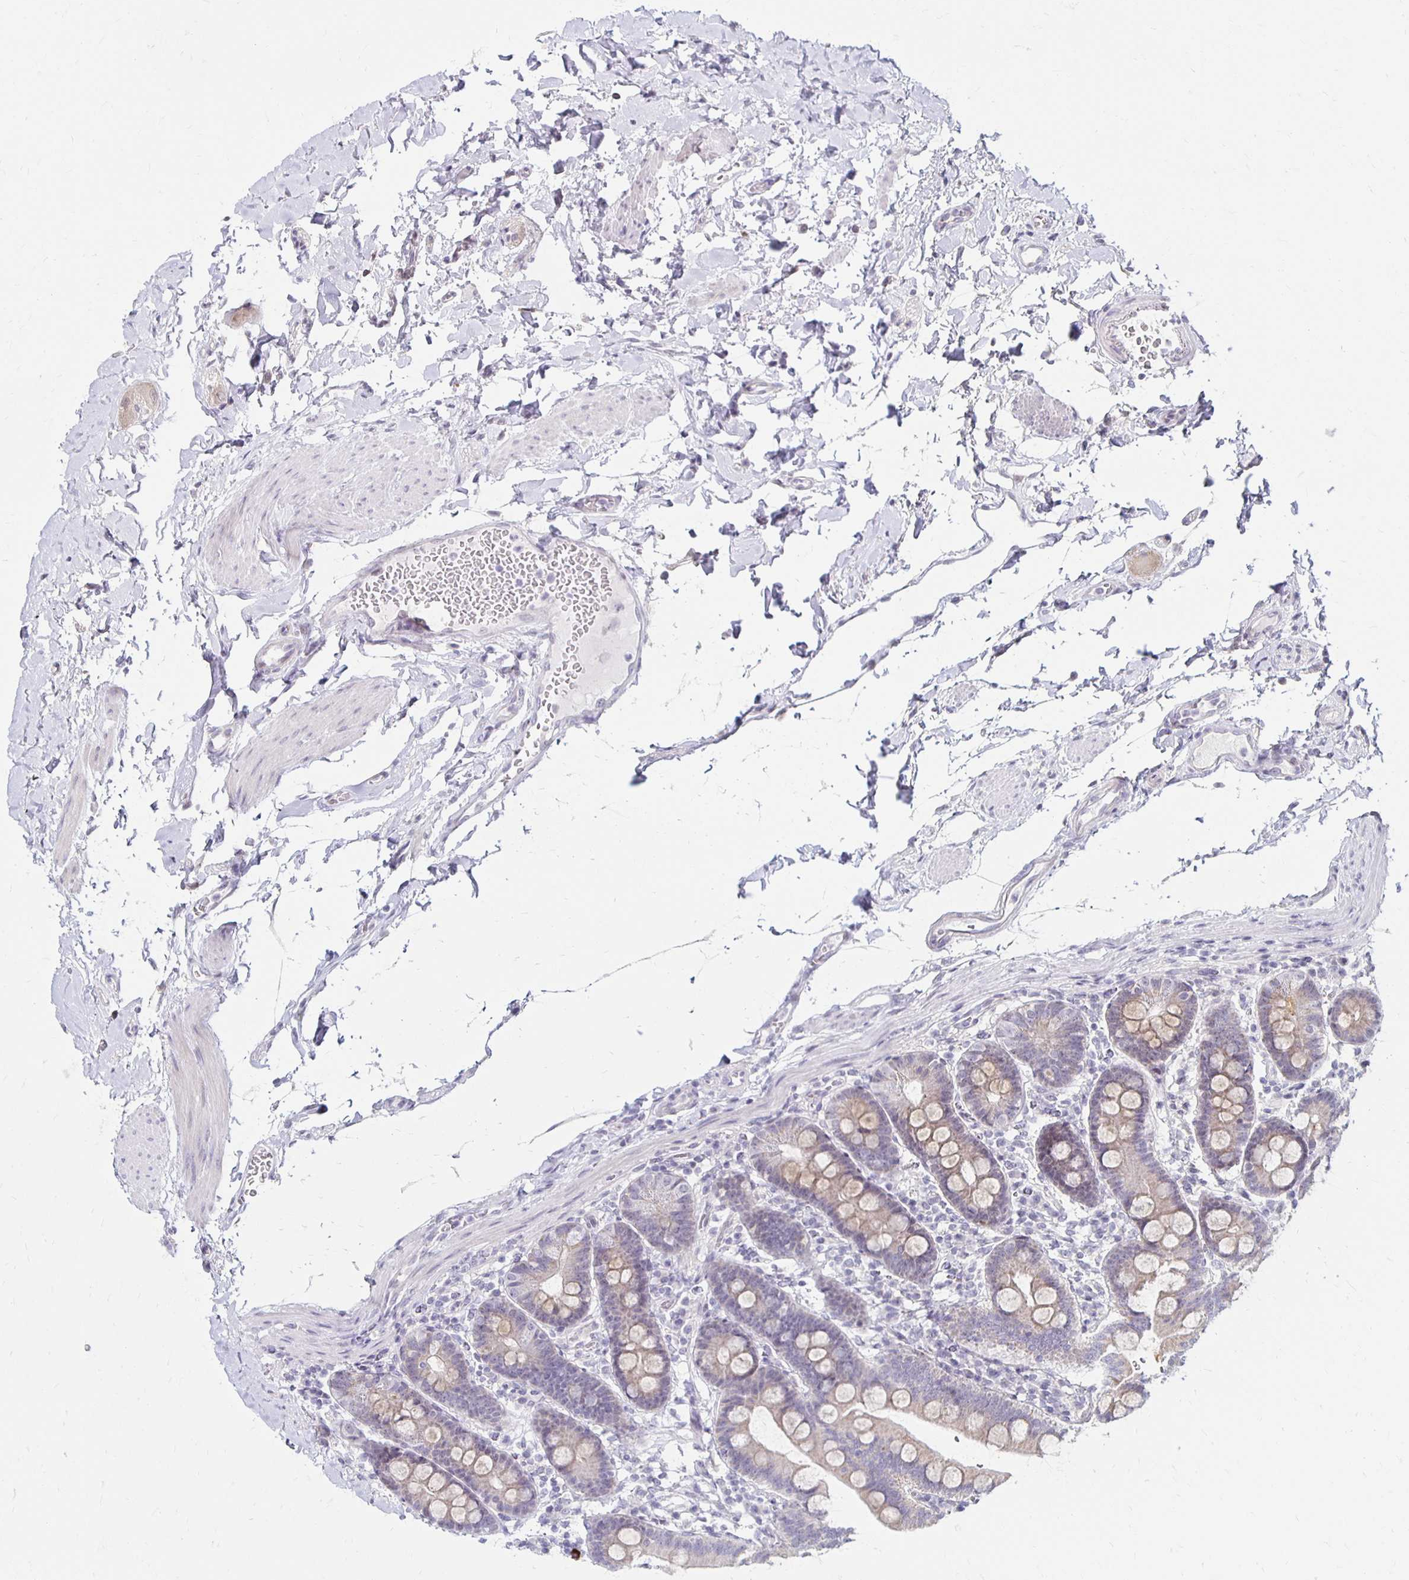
{"staining": {"intensity": "weak", "quantity": "25%-75%", "location": "cytoplasmic/membranous"}, "tissue": "duodenum", "cell_type": "Glandular cells", "image_type": "normal", "snomed": [{"axis": "morphology", "description": "Normal tissue, NOS"}, {"axis": "topography", "description": "Pancreas"}, {"axis": "topography", "description": "Duodenum"}], "caption": "The image exhibits immunohistochemical staining of unremarkable duodenum. There is weak cytoplasmic/membranous expression is seen in approximately 25%-75% of glandular cells.", "gene": "DAGLA", "patient": {"sex": "male", "age": 59}}